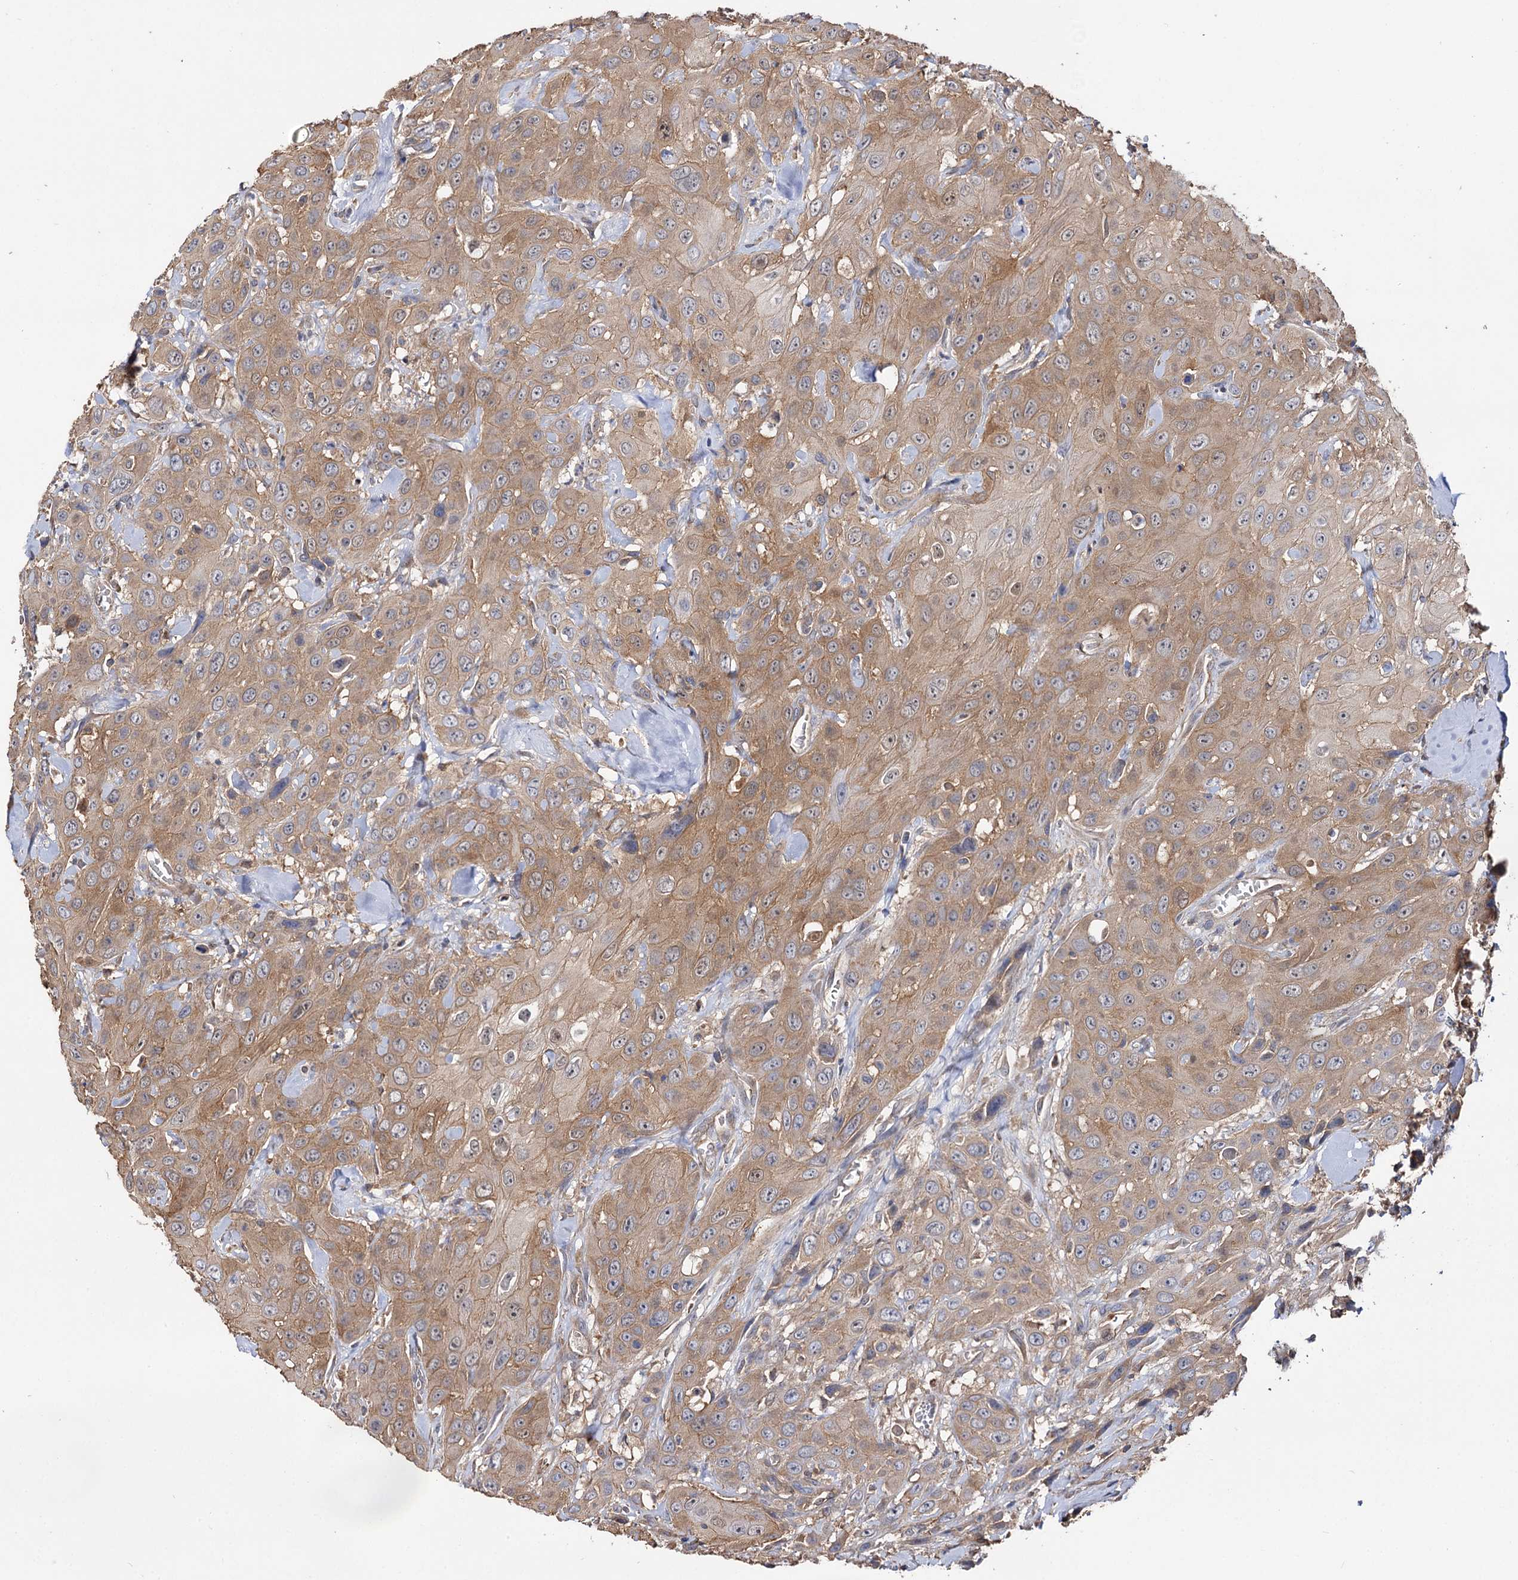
{"staining": {"intensity": "moderate", "quantity": ">75%", "location": "cytoplasmic/membranous"}, "tissue": "head and neck cancer", "cell_type": "Tumor cells", "image_type": "cancer", "snomed": [{"axis": "morphology", "description": "Squamous cell carcinoma, NOS"}, {"axis": "topography", "description": "Head-Neck"}], "caption": "Head and neck squamous cell carcinoma stained with DAB IHC reveals medium levels of moderate cytoplasmic/membranous staining in approximately >75% of tumor cells.", "gene": "IDI1", "patient": {"sex": "male", "age": 81}}